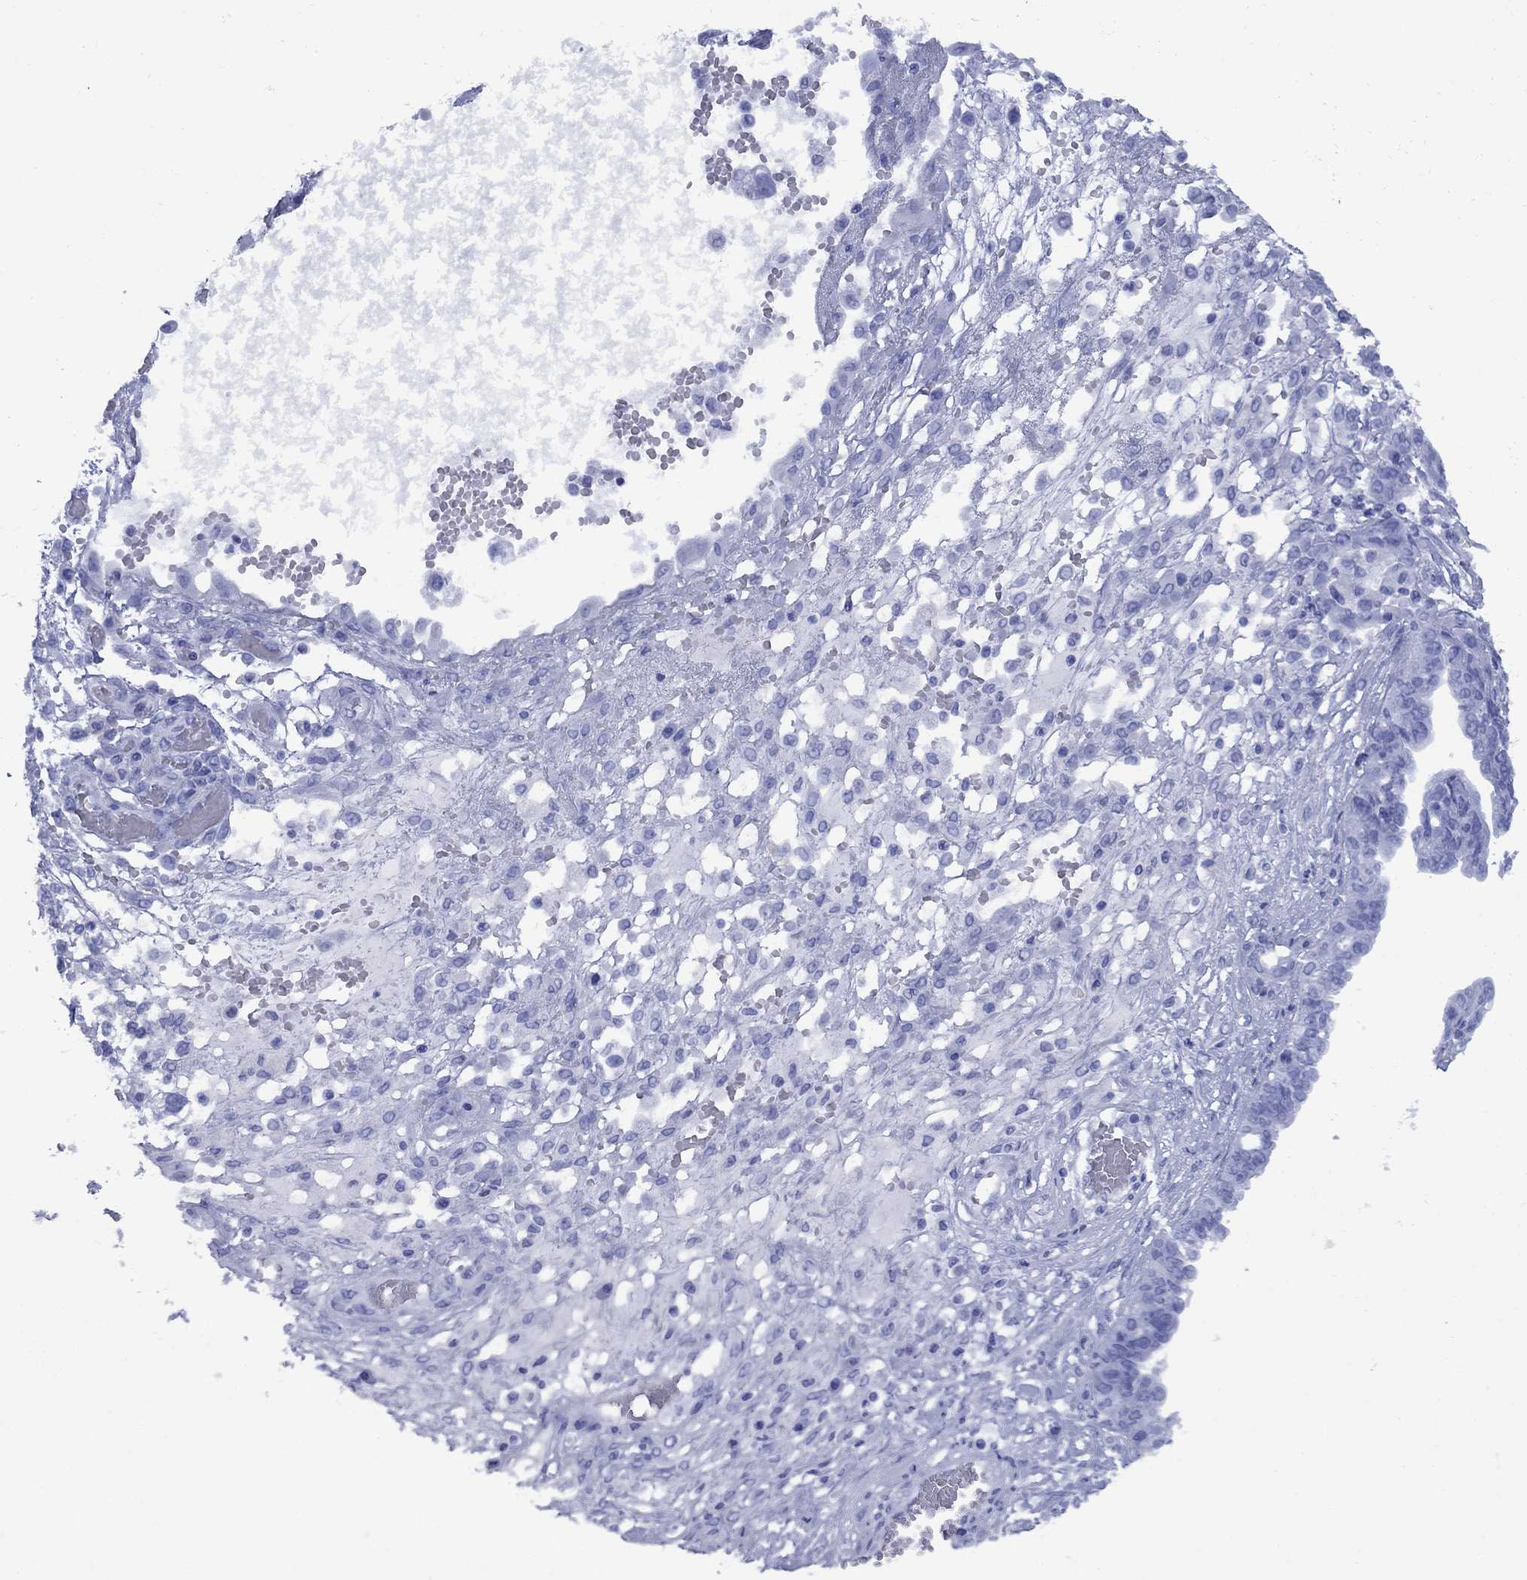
{"staining": {"intensity": "negative", "quantity": "none", "location": "none"}, "tissue": "ovarian cancer", "cell_type": "Tumor cells", "image_type": "cancer", "snomed": [{"axis": "morphology", "description": "Cystadenocarcinoma, serous, NOS"}, {"axis": "topography", "description": "Ovary"}], "caption": "Micrograph shows no significant protein expression in tumor cells of ovarian cancer.", "gene": "SMCP", "patient": {"sex": "female", "age": 67}}